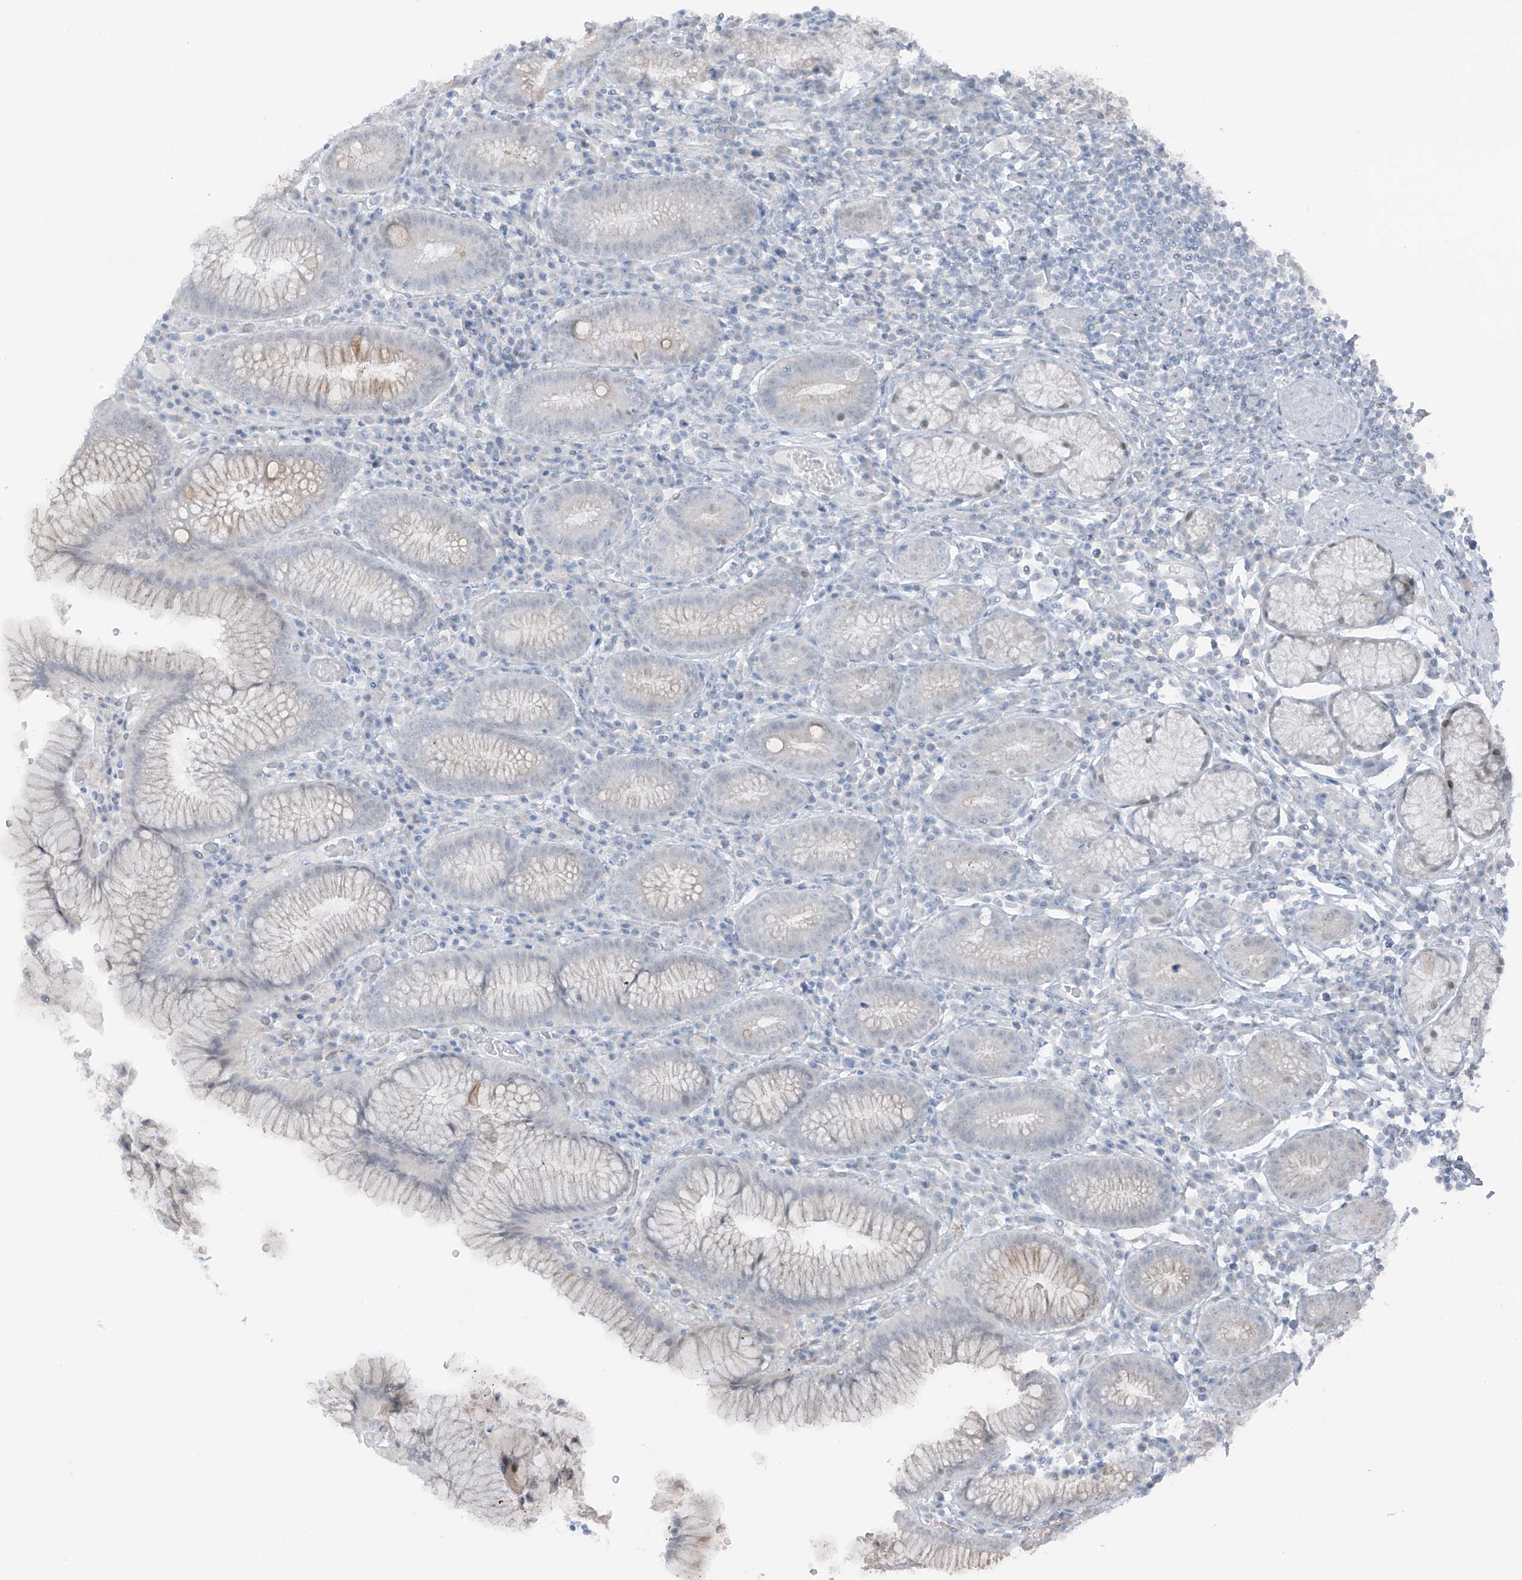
{"staining": {"intensity": "weak", "quantity": "<25%", "location": "cytoplasmic/membranous"}, "tissue": "stomach", "cell_type": "Glandular cells", "image_type": "normal", "snomed": [{"axis": "morphology", "description": "Normal tissue, NOS"}, {"axis": "topography", "description": "Stomach"}], "caption": "IHC image of benign stomach stained for a protein (brown), which demonstrates no expression in glandular cells. (Immunohistochemistry, brightfield microscopy, high magnification).", "gene": "PRDM6", "patient": {"sex": "male", "age": 55}}